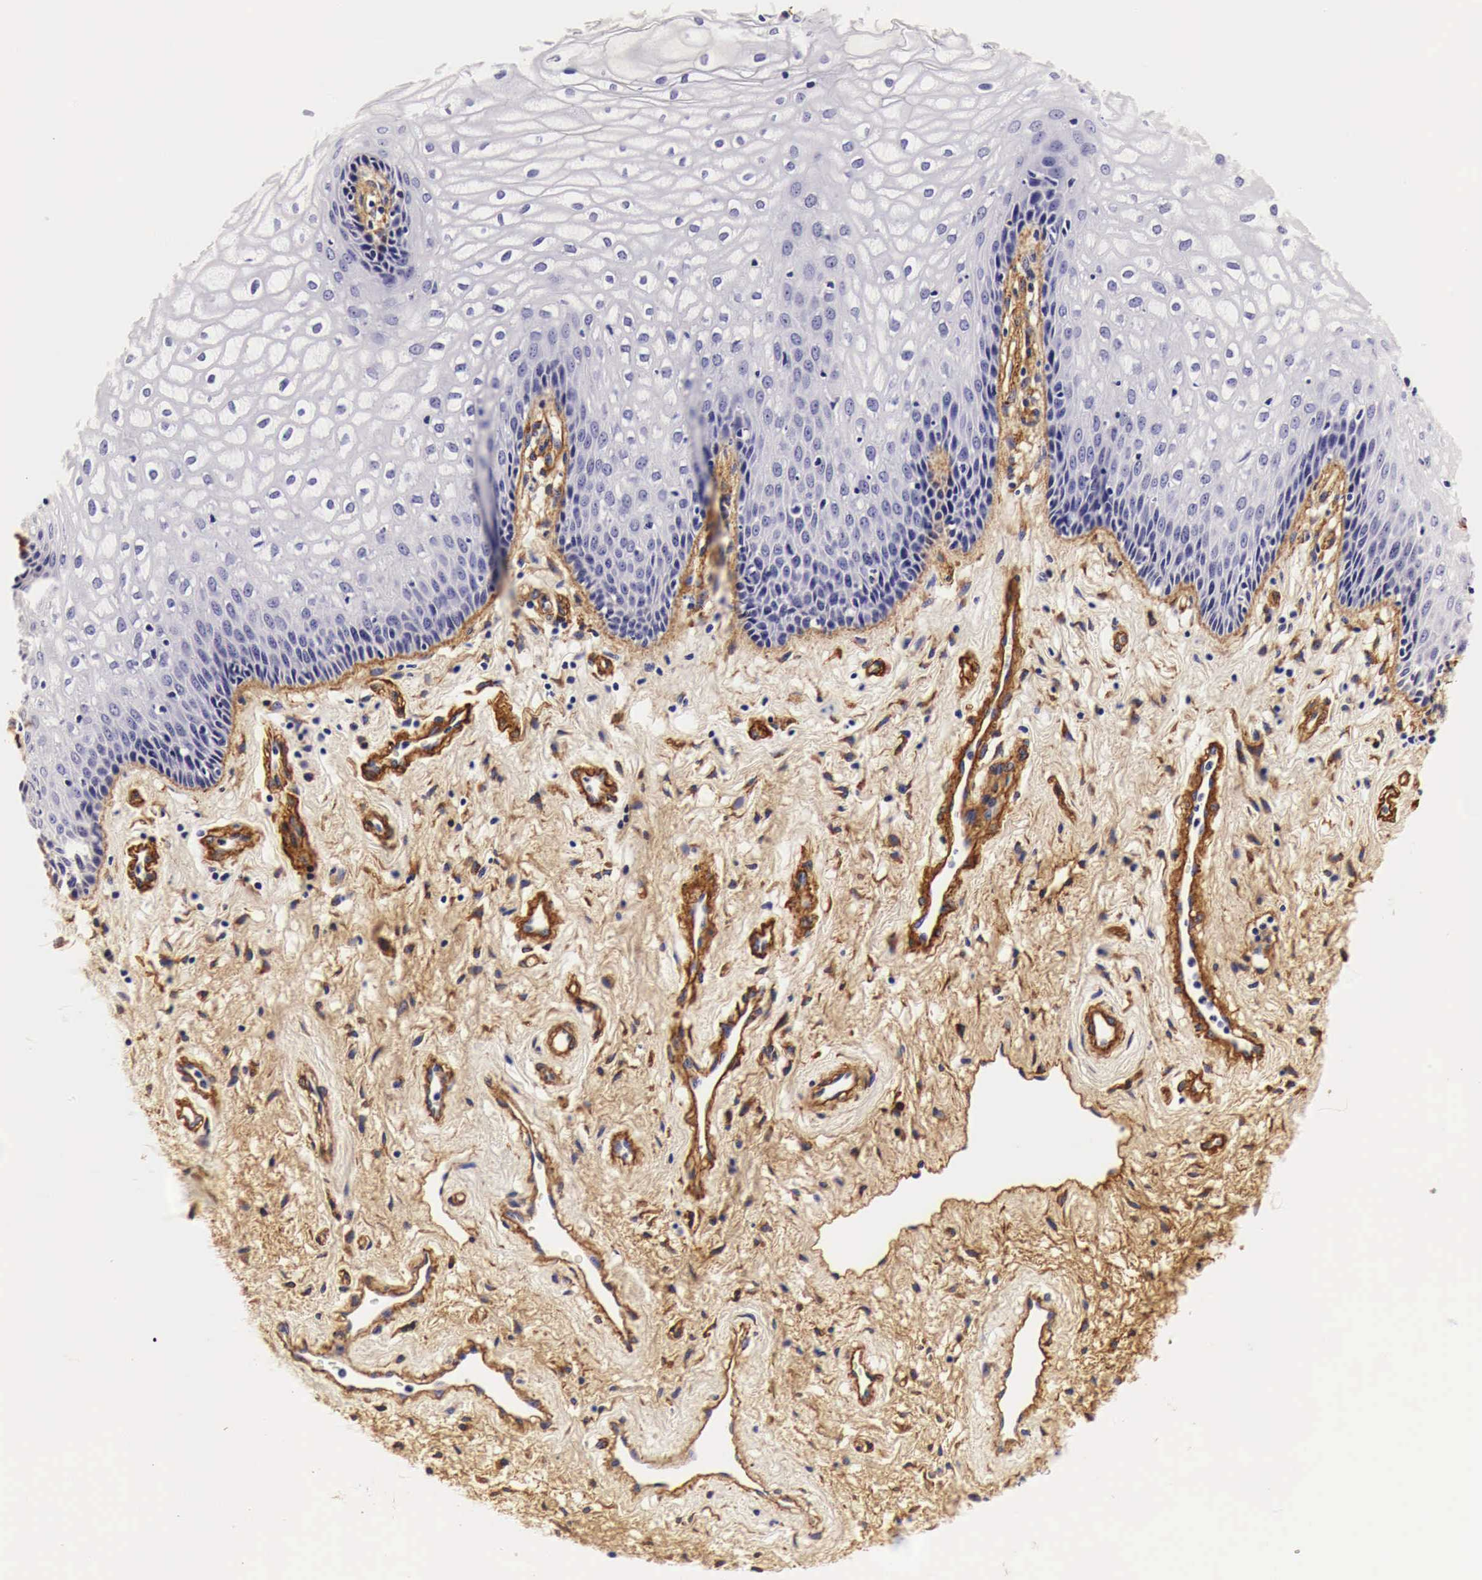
{"staining": {"intensity": "negative", "quantity": "none", "location": "none"}, "tissue": "vagina", "cell_type": "Squamous epithelial cells", "image_type": "normal", "snomed": [{"axis": "morphology", "description": "Normal tissue, NOS"}, {"axis": "topography", "description": "Vagina"}], "caption": "This histopathology image is of unremarkable vagina stained with IHC to label a protein in brown with the nuclei are counter-stained blue. There is no positivity in squamous epithelial cells.", "gene": "LAMB2", "patient": {"sex": "female", "age": 34}}